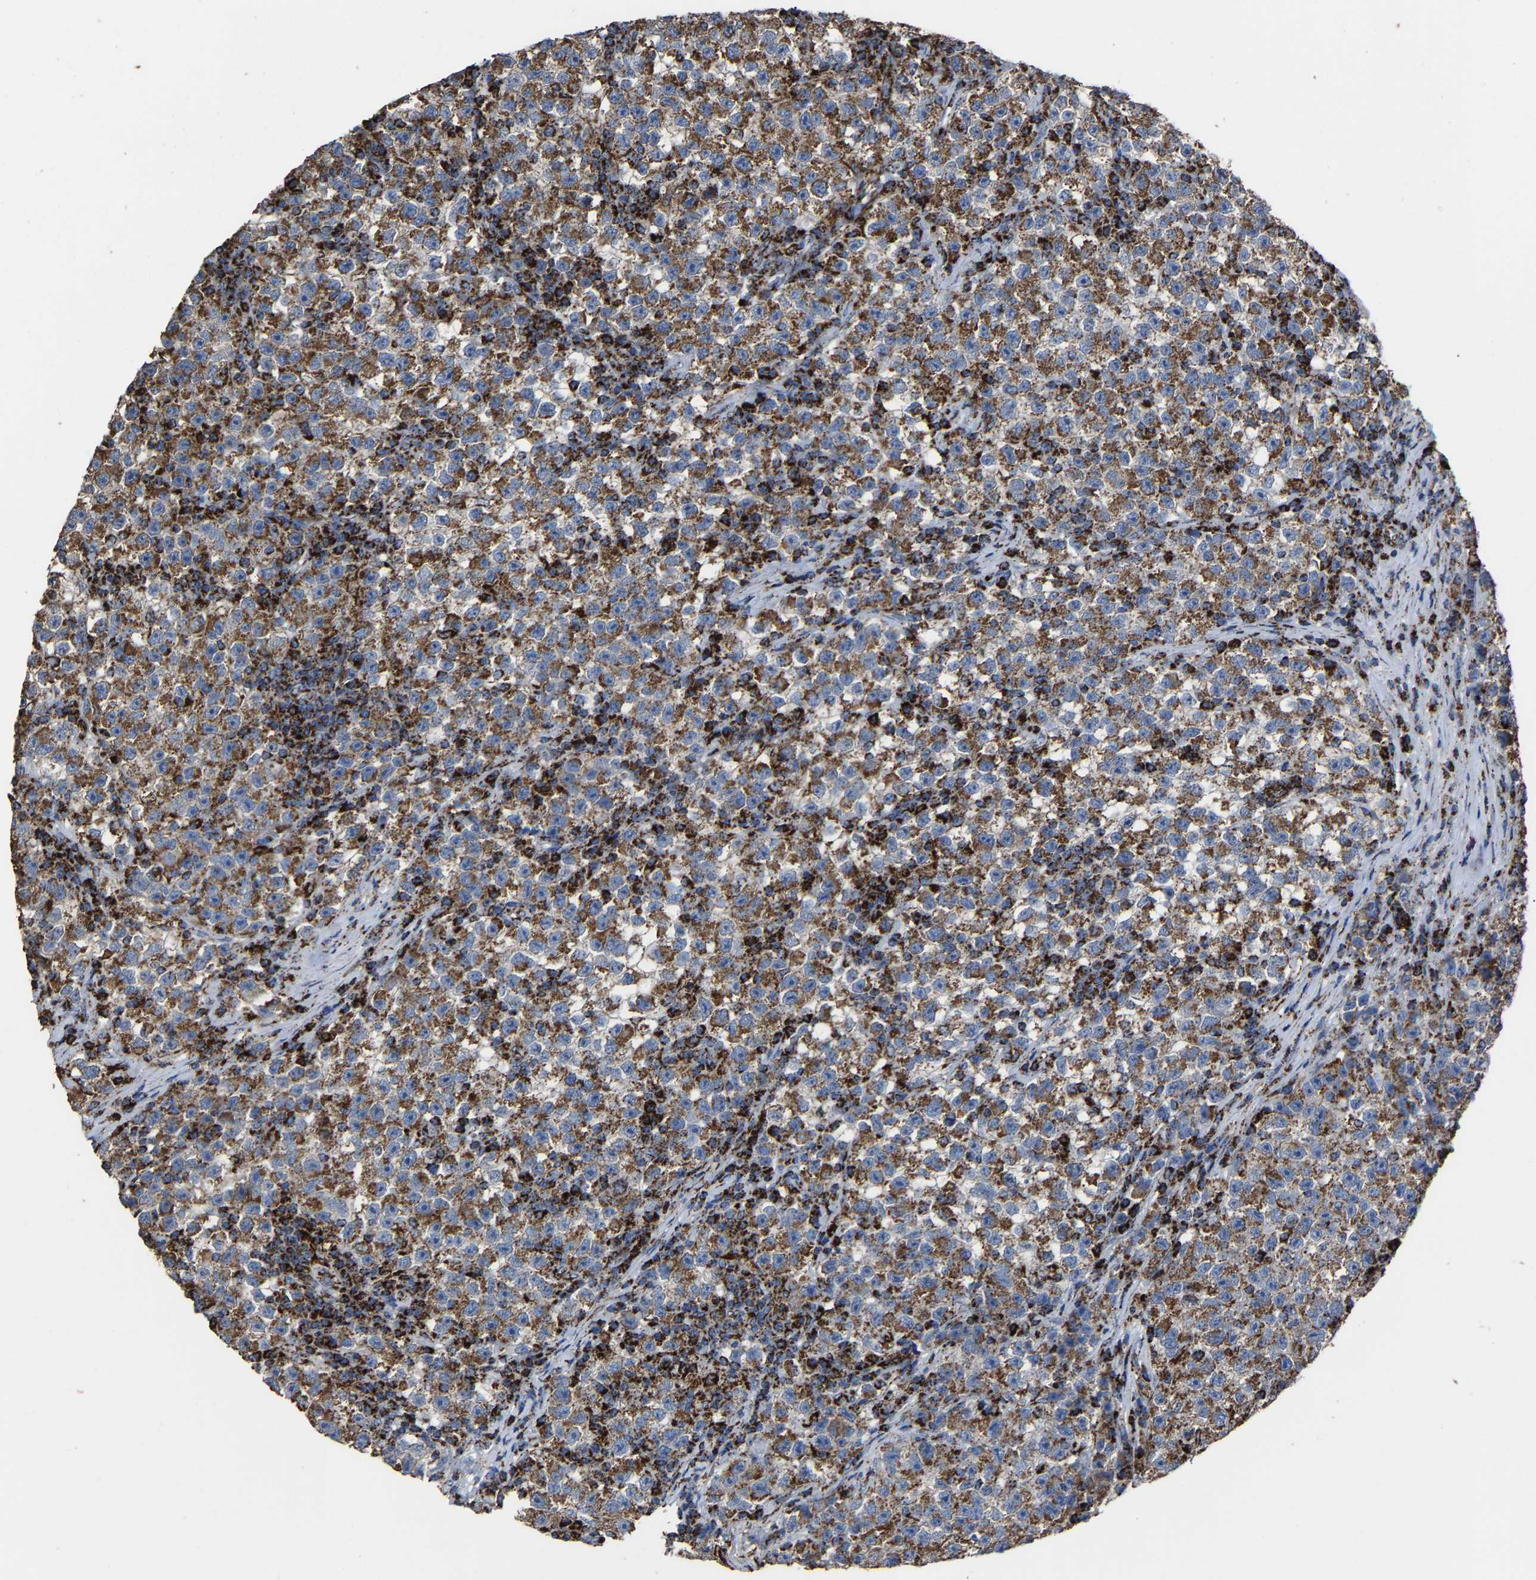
{"staining": {"intensity": "moderate", "quantity": ">75%", "location": "cytoplasmic/membranous"}, "tissue": "testis cancer", "cell_type": "Tumor cells", "image_type": "cancer", "snomed": [{"axis": "morphology", "description": "Seminoma, NOS"}, {"axis": "topography", "description": "Testis"}], "caption": "Moderate cytoplasmic/membranous positivity is present in about >75% of tumor cells in testis cancer.", "gene": "NDUFV3", "patient": {"sex": "male", "age": 22}}